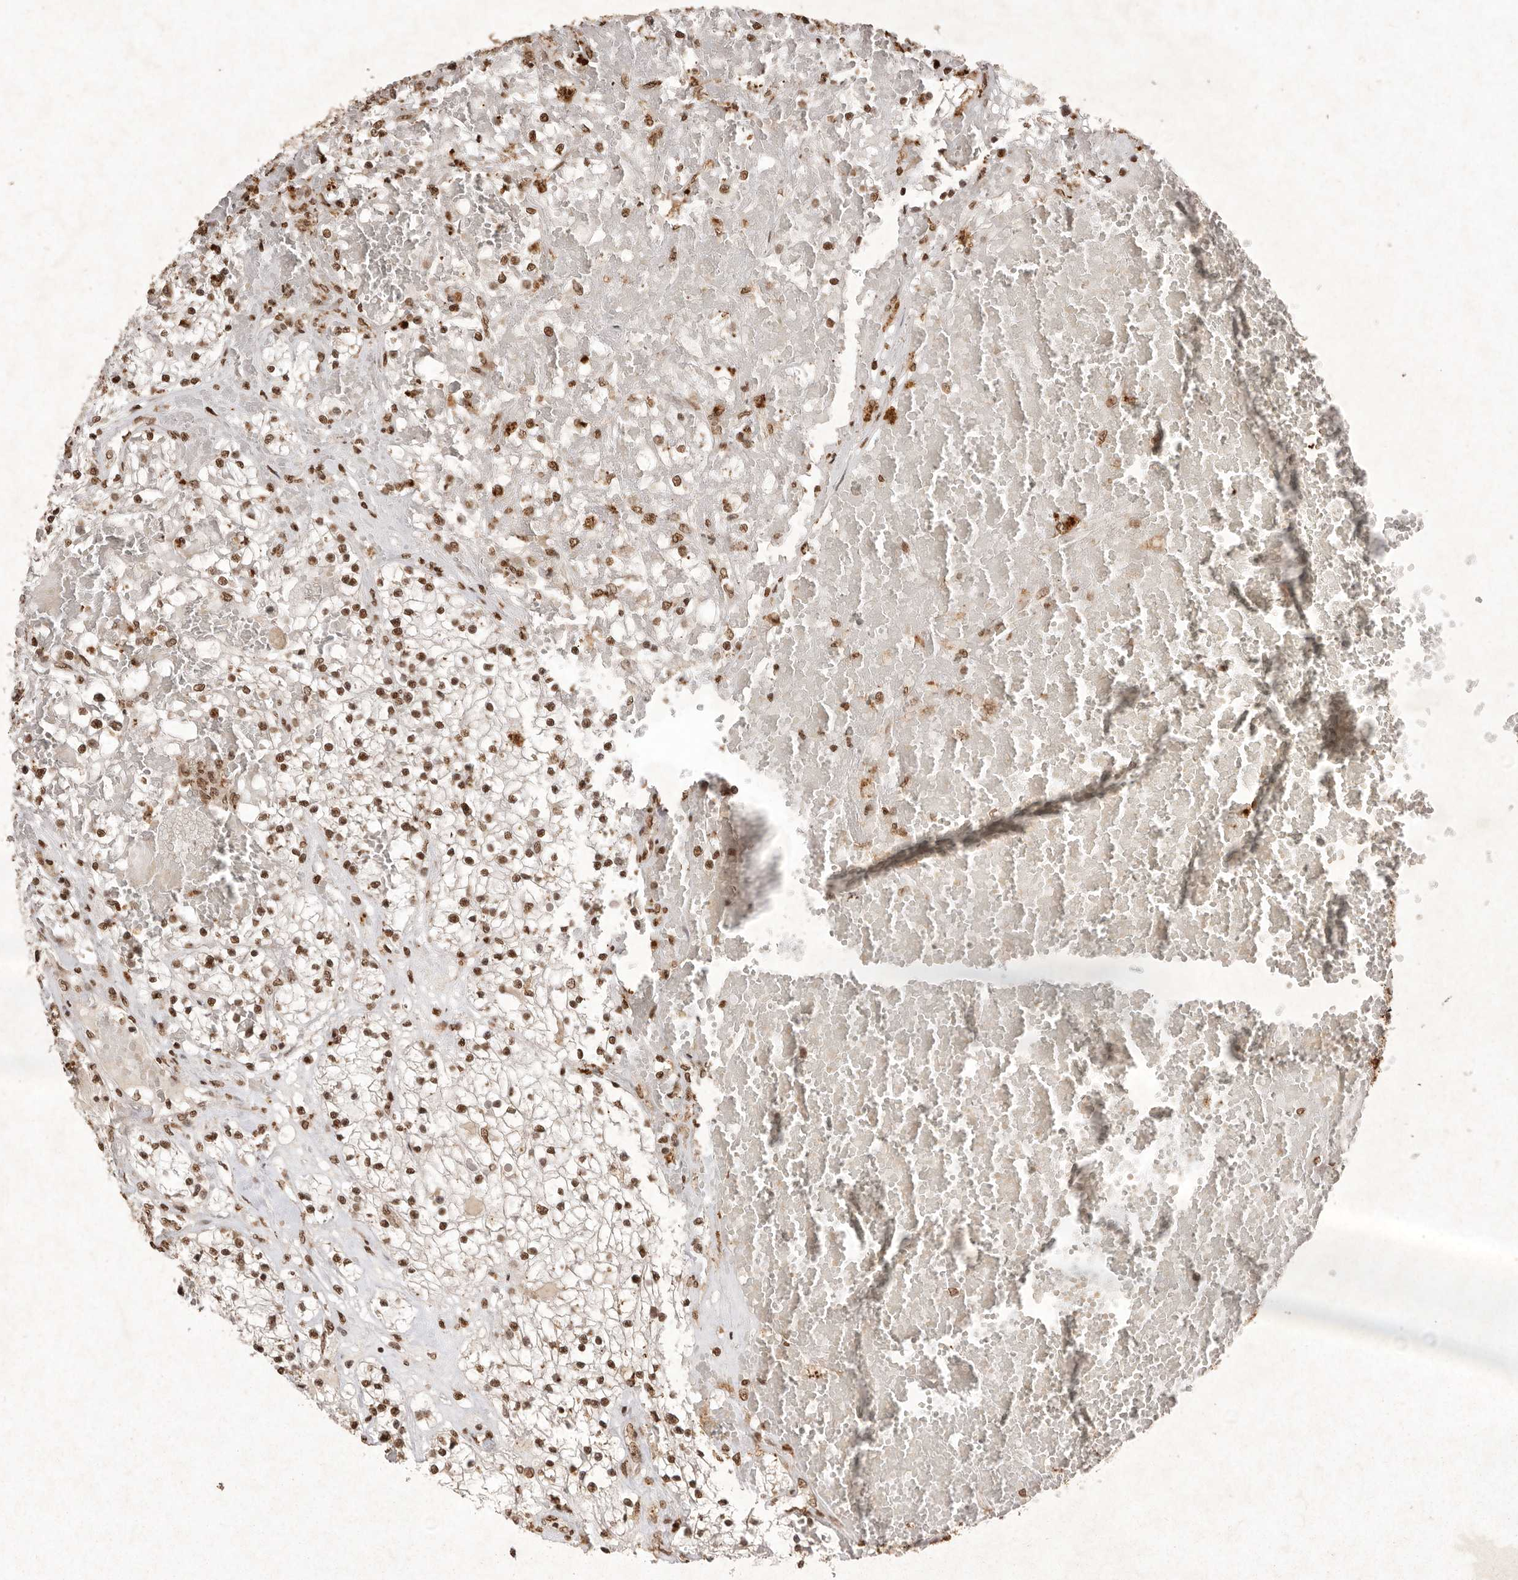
{"staining": {"intensity": "moderate", "quantity": ">75%", "location": "nuclear"}, "tissue": "renal cancer", "cell_type": "Tumor cells", "image_type": "cancer", "snomed": [{"axis": "morphology", "description": "Normal tissue, NOS"}, {"axis": "morphology", "description": "Adenocarcinoma, NOS"}, {"axis": "topography", "description": "Kidney"}], "caption": "Immunohistochemistry (IHC) of human renal cancer demonstrates medium levels of moderate nuclear positivity in approximately >75% of tumor cells. Nuclei are stained in blue.", "gene": "NKX3-2", "patient": {"sex": "male", "age": 68}}